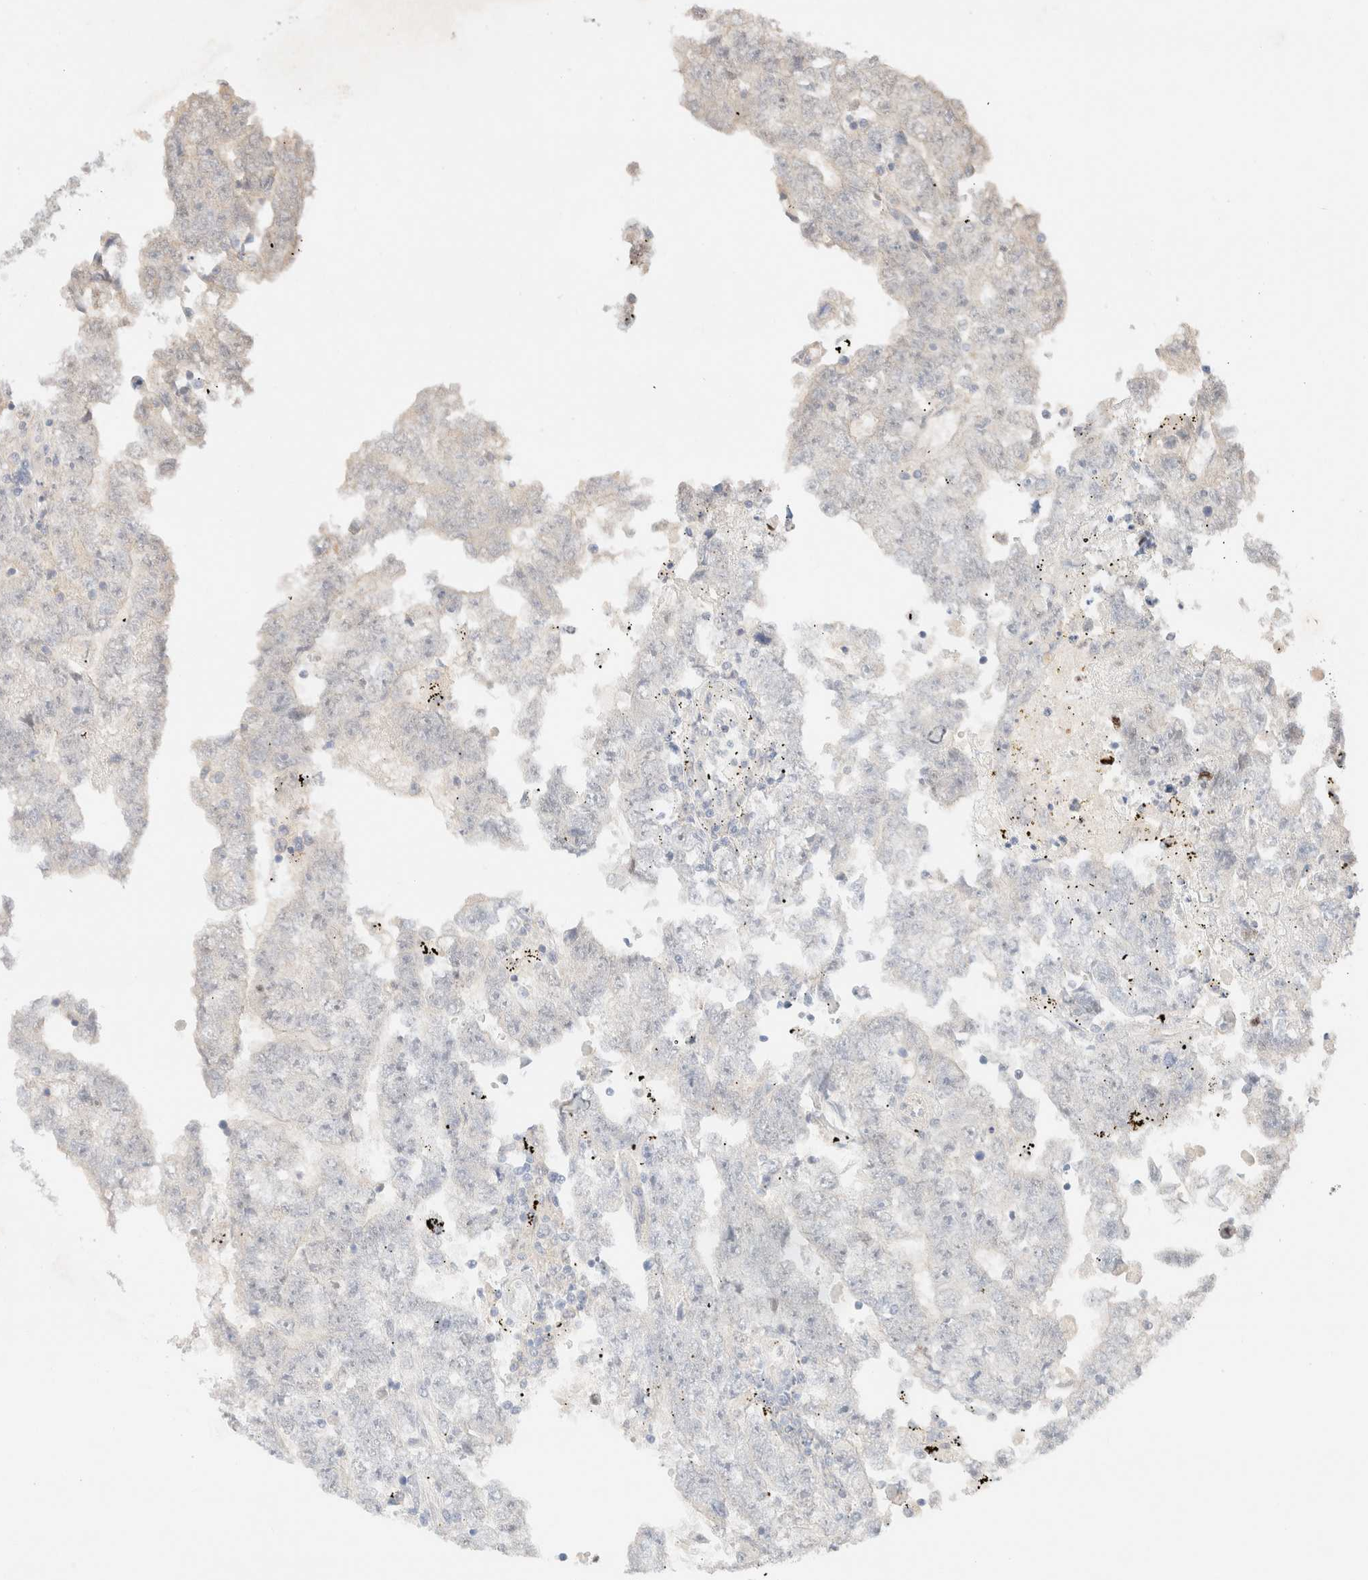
{"staining": {"intensity": "negative", "quantity": "none", "location": "none"}, "tissue": "testis cancer", "cell_type": "Tumor cells", "image_type": "cancer", "snomed": [{"axis": "morphology", "description": "Carcinoma, Embryonal, NOS"}, {"axis": "topography", "description": "Testis"}], "caption": "Testis embryonal carcinoma was stained to show a protein in brown. There is no significant positivity in tumor cells.", "gene": "SGSM2", "patient": {"sex": "male", "age": 25}}